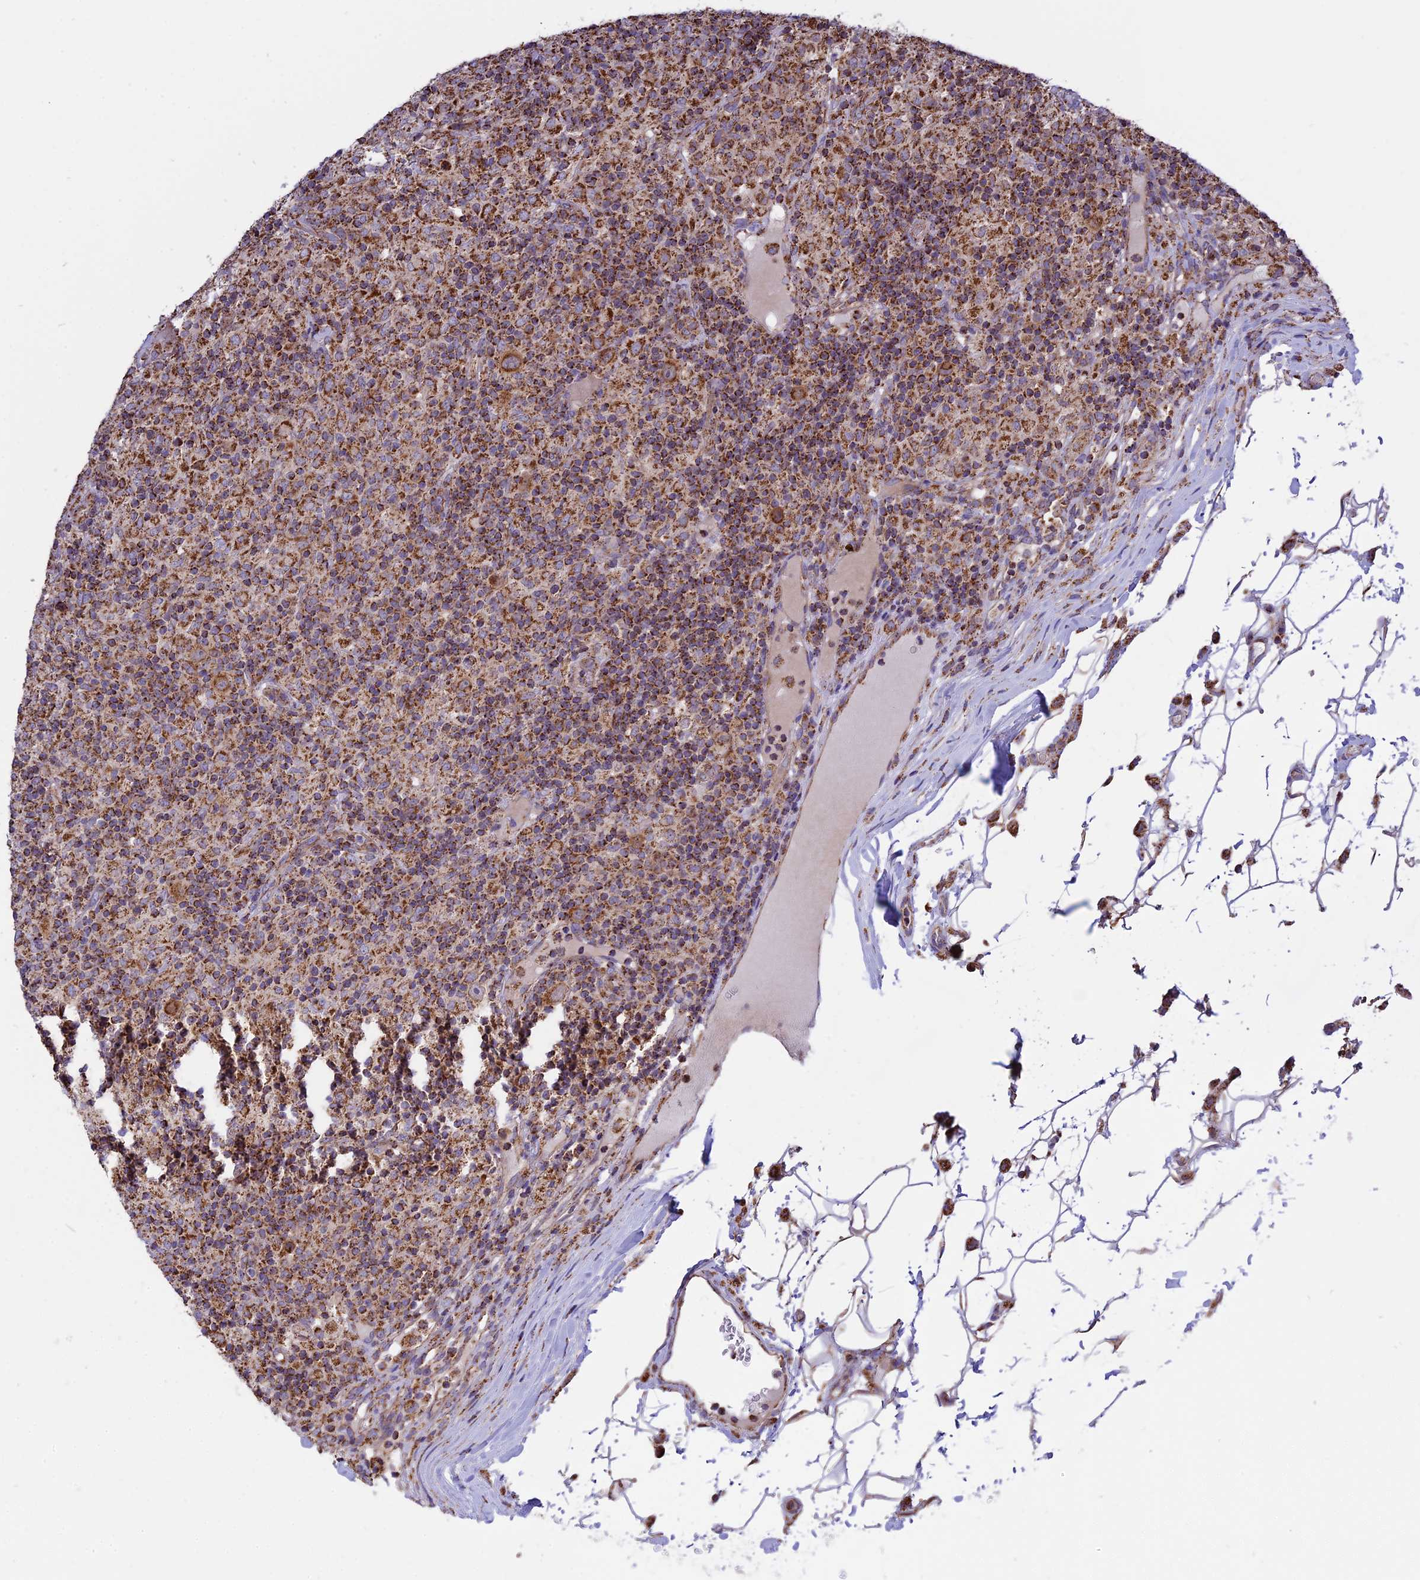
{"staining": {"intensity": "moderate", "quantity": "25%-75%", "location": "cytoplasmic/membranous"}, "tissue": "lymphoma", "cell_type": "Tumor cells", "image_type": "cancer", "snomed": [{"axis": "morphology", "description": "Hodgkin's disease, NOS"}, {"axis": "topography", "description": "Lymph node"}], "caption": "Immunohistochemistry staining of Hodgkin's disease, which displays medium levels of moderate cytoplasmic/membranous positivity in about 25%-75% of tumor cells indicating moderate cytoplasmic/membranous protein staining. The staining was performed using DAB (brown) for protein detection and nuclei were counterstained in hematoxylin (blue).", "gene": "TTC4", "patient": {"sex": "male", "age": 70}}